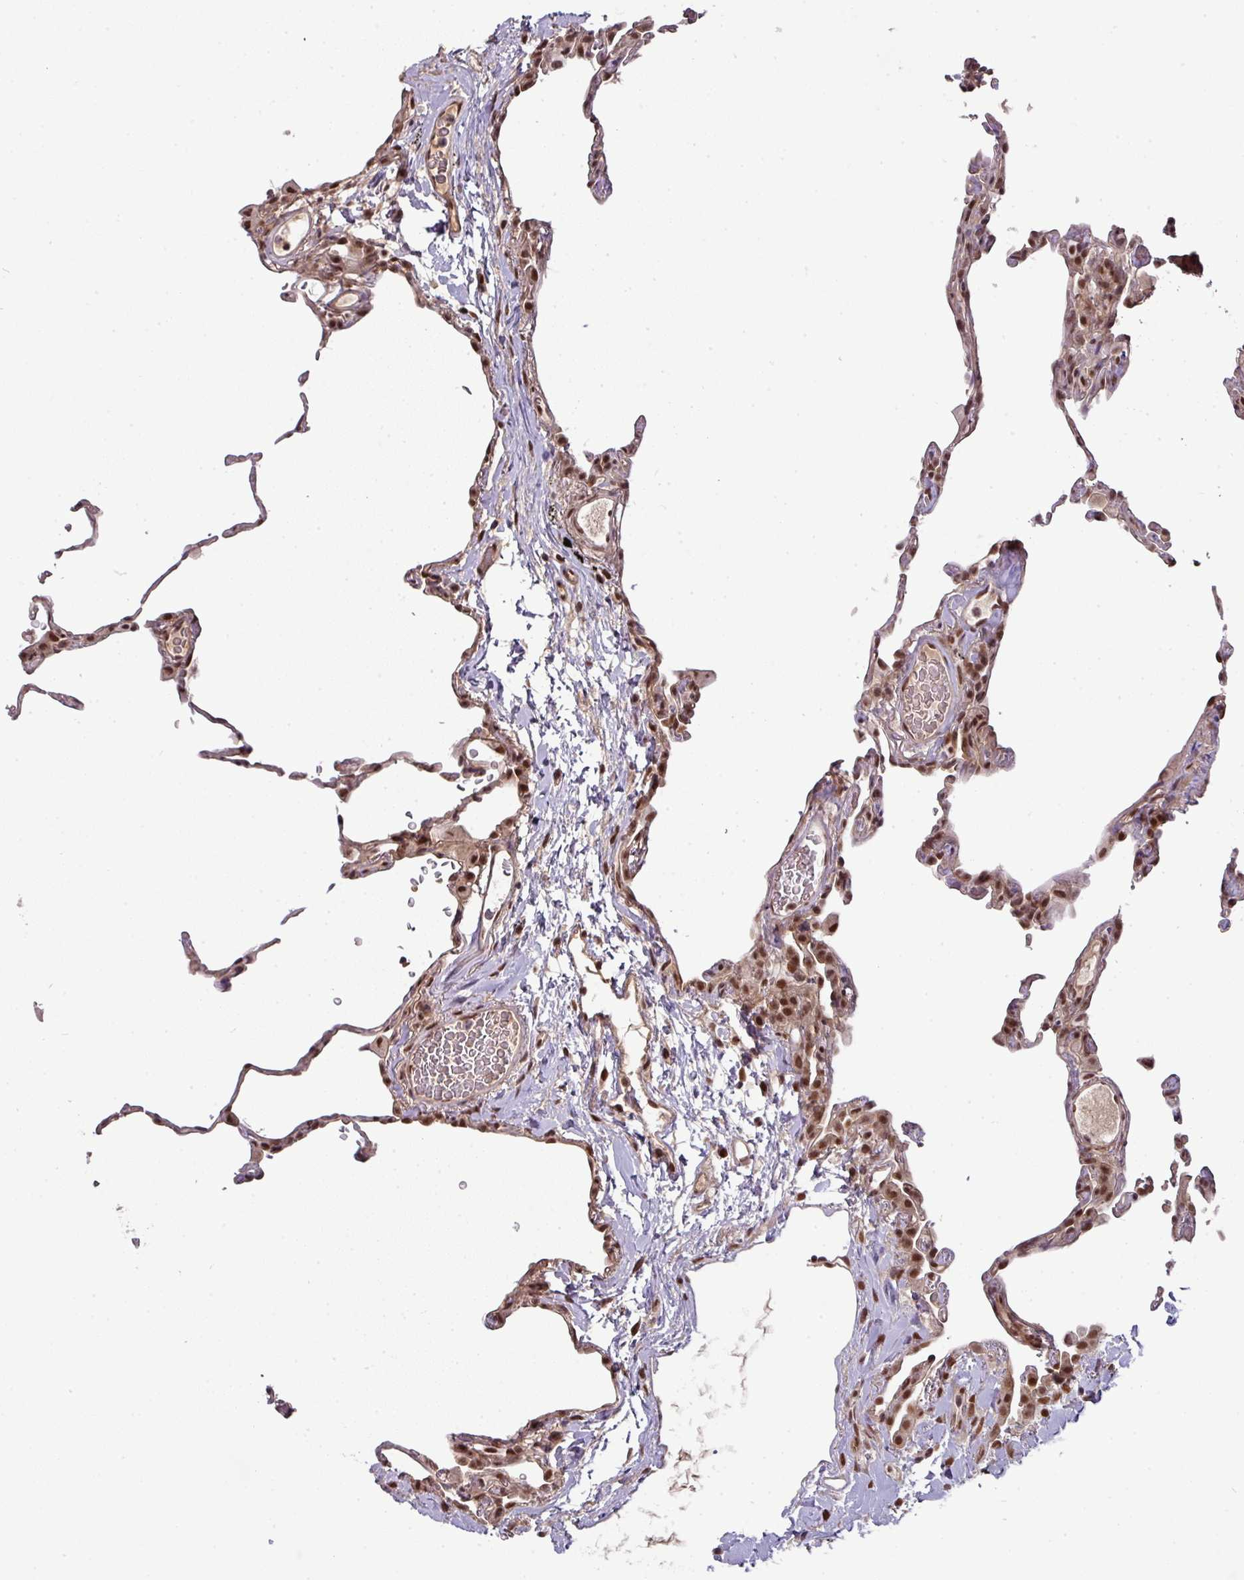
{"staining": {"intensity": "moderate", "quantity": "25%-75%", "location": "nuclear"}, "tissue": "lung", "cell_type": "Alveolar cells", "image_type": "normal", "snomed": [{"axis": "morphology", "description": "Normal tissue, NOS"}, {"axis": "topography", "description": "Lung"}], "caption": "The image shows immunohistochemical staining of benign lung. There is moderate nuclear expression is present in approximately 25%-75% of alveolar cells.", "gene": "CIC", "patient": {"sex": "female", "age": 57}}